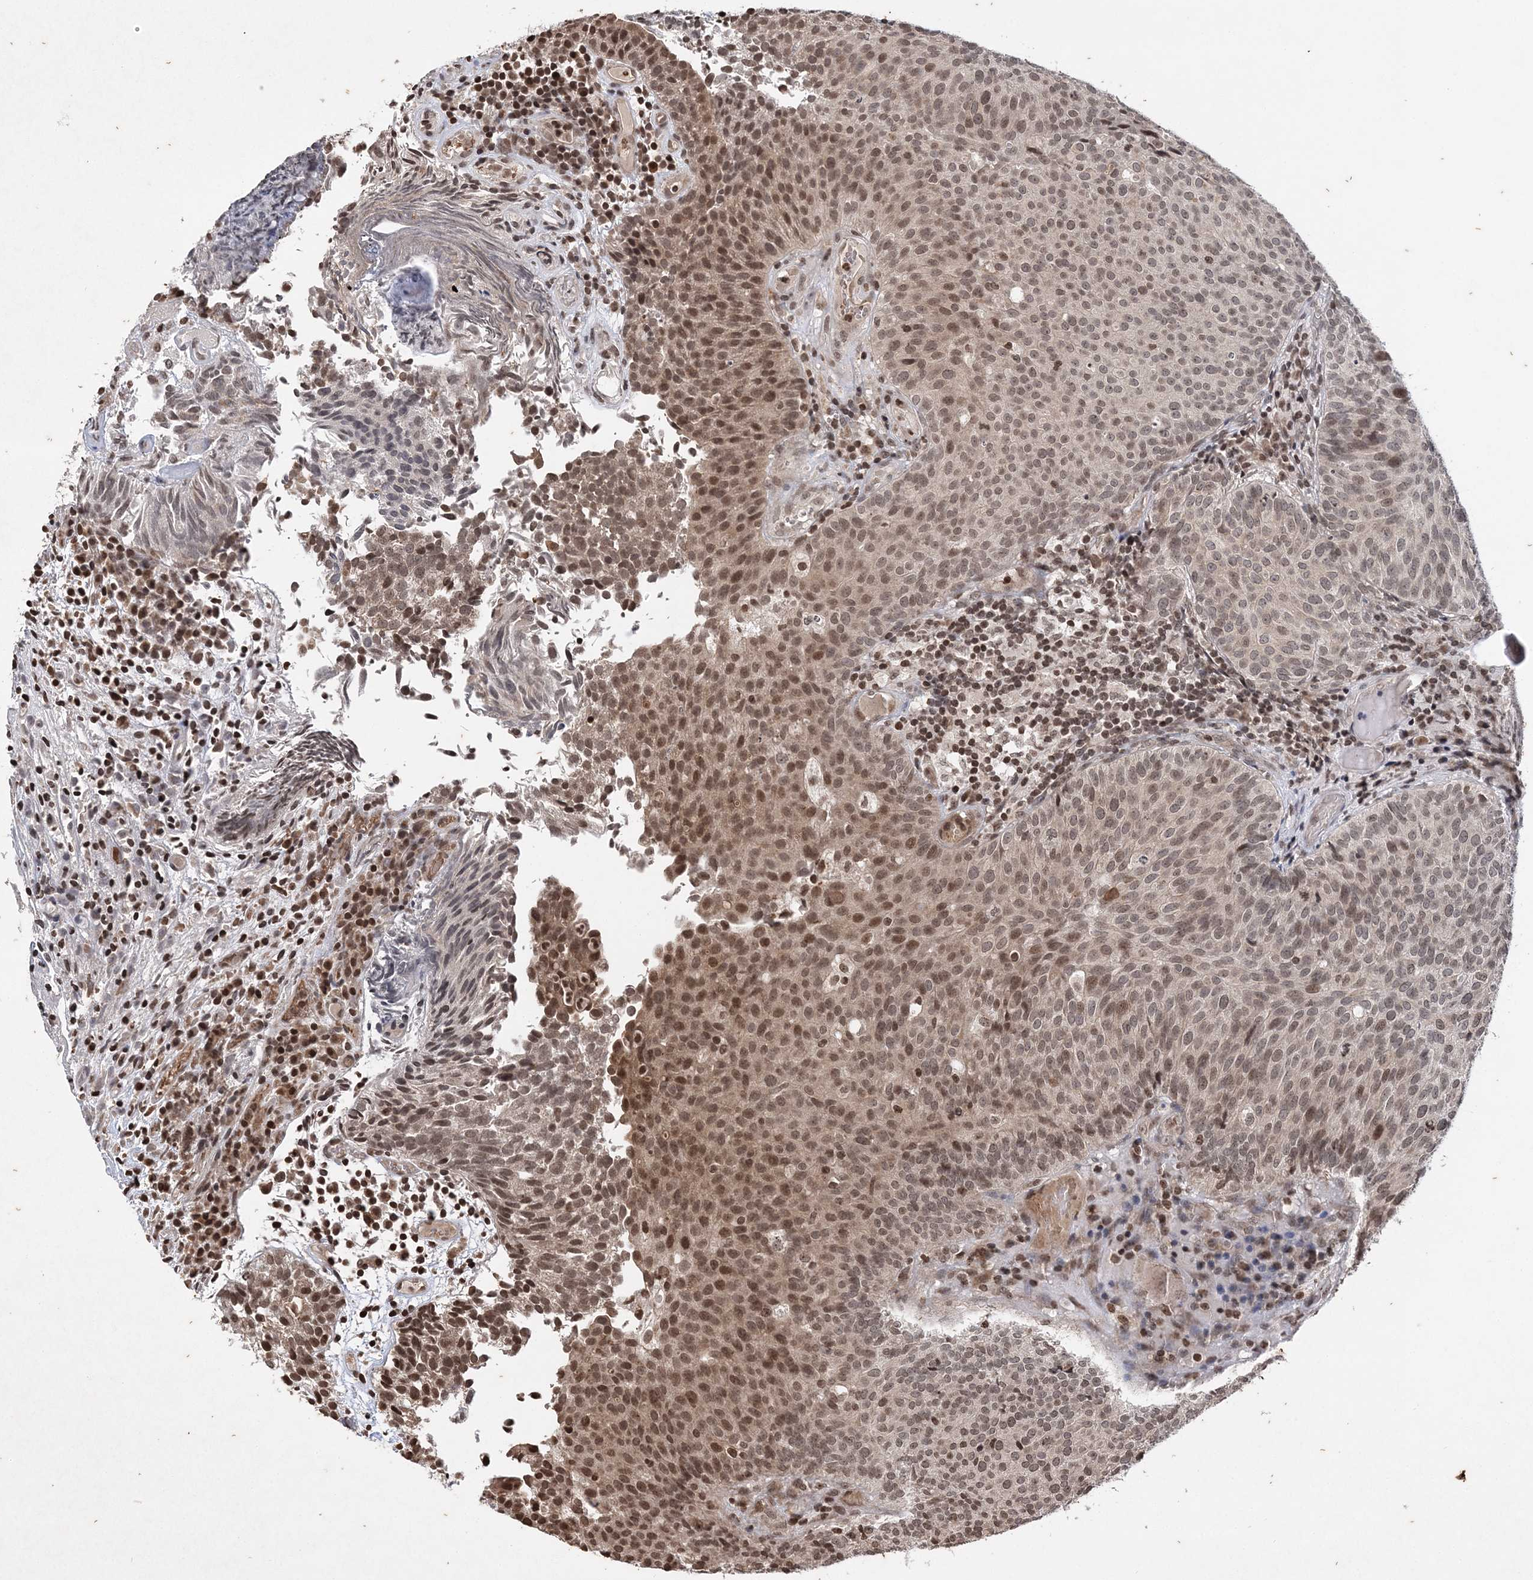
{"staining": {"intensity": "moderate", "quantity": ">75%", "location": "nuclear"}, "tissue": "urothelial cancer", "cell_type": "Tumor cells", "image_type": "cancer", "snomed": [{"axis": "morphology", "description": "Urothelial carcinoma, Low grade"}, {"axis": "topography", "description": "Urinary bladder"}], "caption": "Urothelial cancer tissue displays moderate nuclear staining in about >75% of tumor cells", "gene": "NEDD9", "patient": {"sex": "male", "age": 86}}